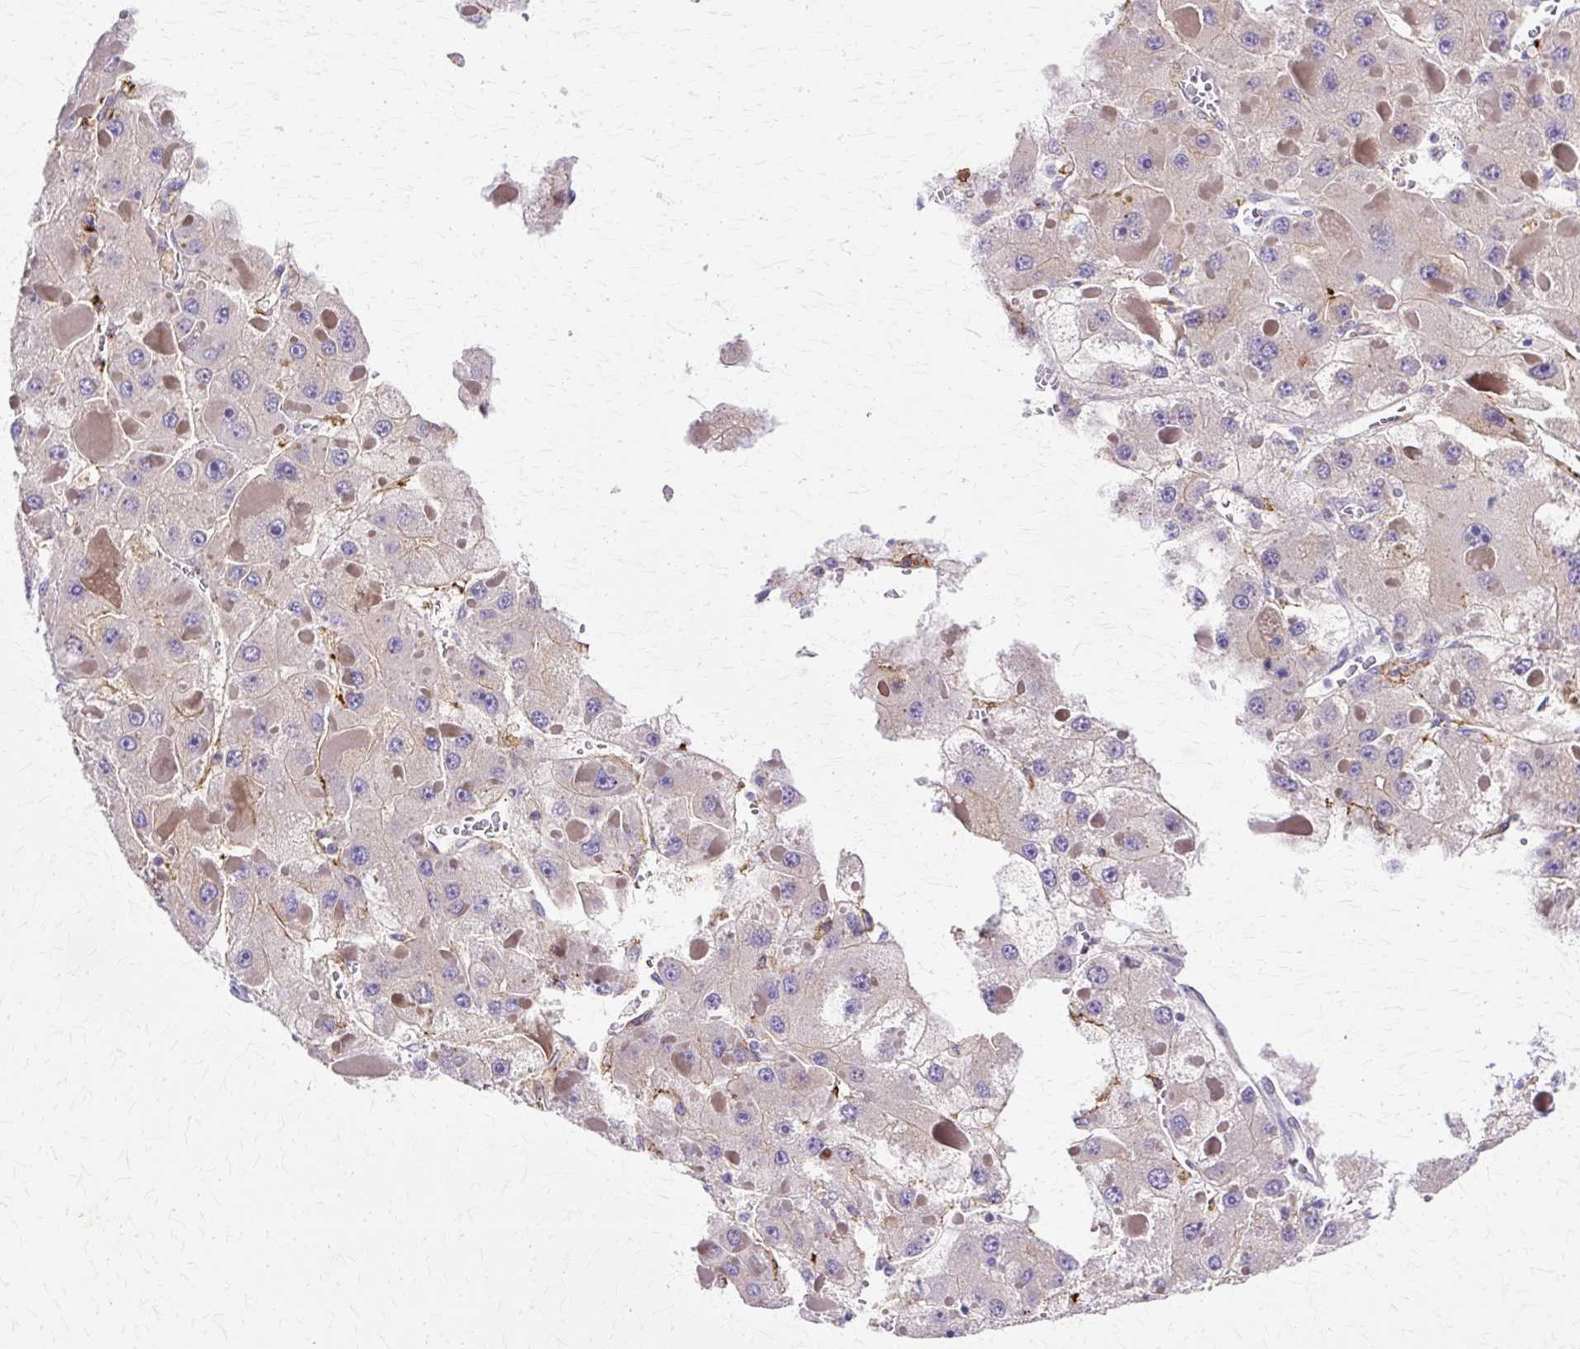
{"staining": {"intensity": "moderate", "quantity": "<25%", "location": "cytoplasmic/membranous"}, "tissue": "liver cancer", "cell_type": "Tumor cells", "image_type": "cancer", "snomed": [{"axis": "morphology", "description": "Carcinoma, Hepatocellular, NOS"}, {"axis": "topography", "description": "Liver"}], "caption": "There is low levels of moderate cytoplasmic/membranous positivity in tumor cells of hepatocellular carcinoma (liver), as demonstrated by immunohistochemical staining (brown color).", "gene": "TBC1D3G", "patient": {"sex": "female", "age": 73}}